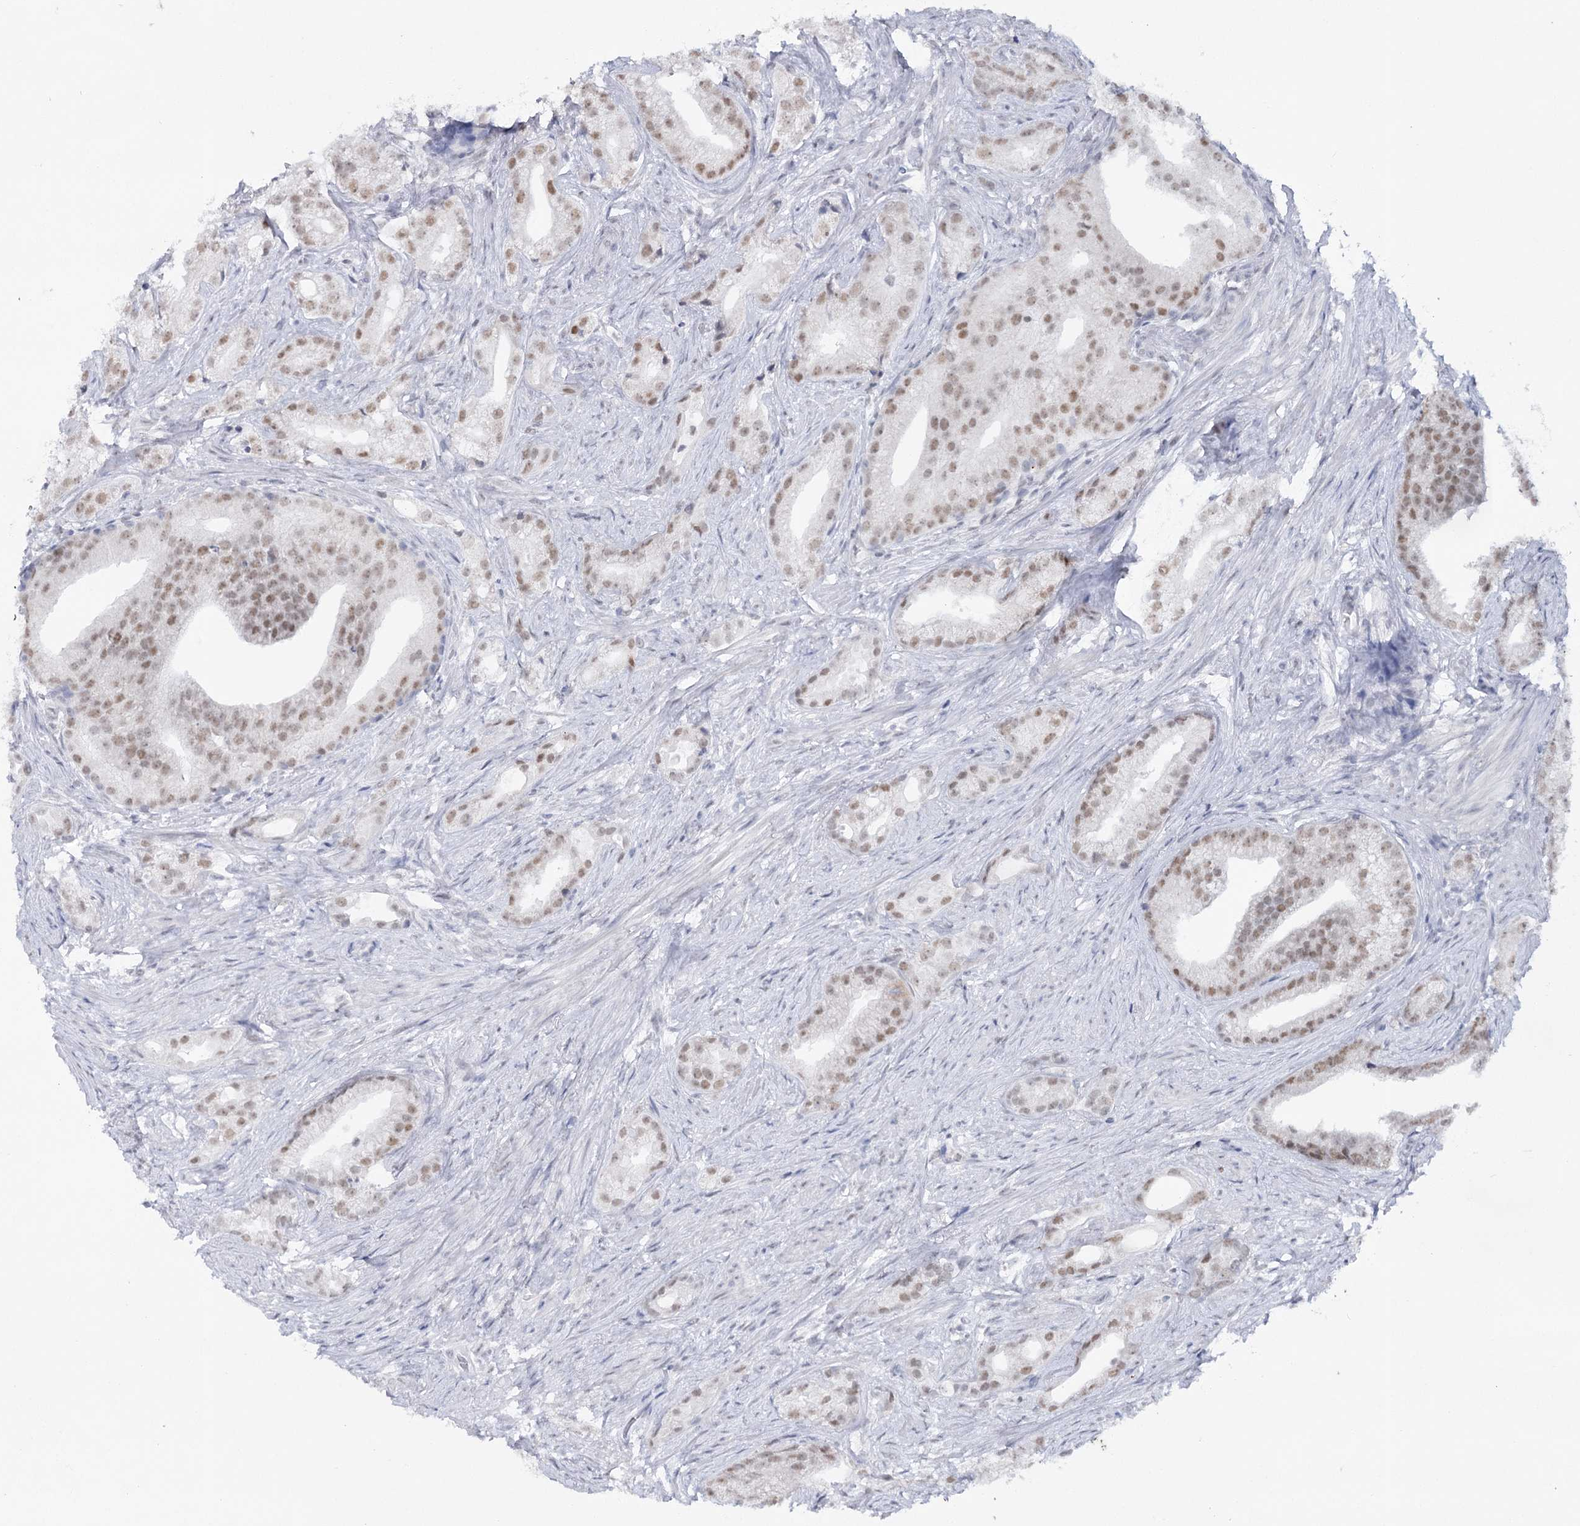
{"staining": {"intensity": "moderate", "quantity": ">75%", "location": "nuclear"}, "tissue": "prostate cancer", "cell_type": "Tumor cells", "image_type": "cancer", "snomed": [{"axis": "morphology", "description": "Adenocarcinoma, Low grade"}, {"axis": "topography", "description": "Prostate"}], "caption": "A medium amount of moderate nuclear positivity is appreciated in about >75% of tumor cells in prostate adenocarcinoma (low-grade) tissue.", "gene": "ZC3H8", "patient": {"sex": "male", "age": 71}}